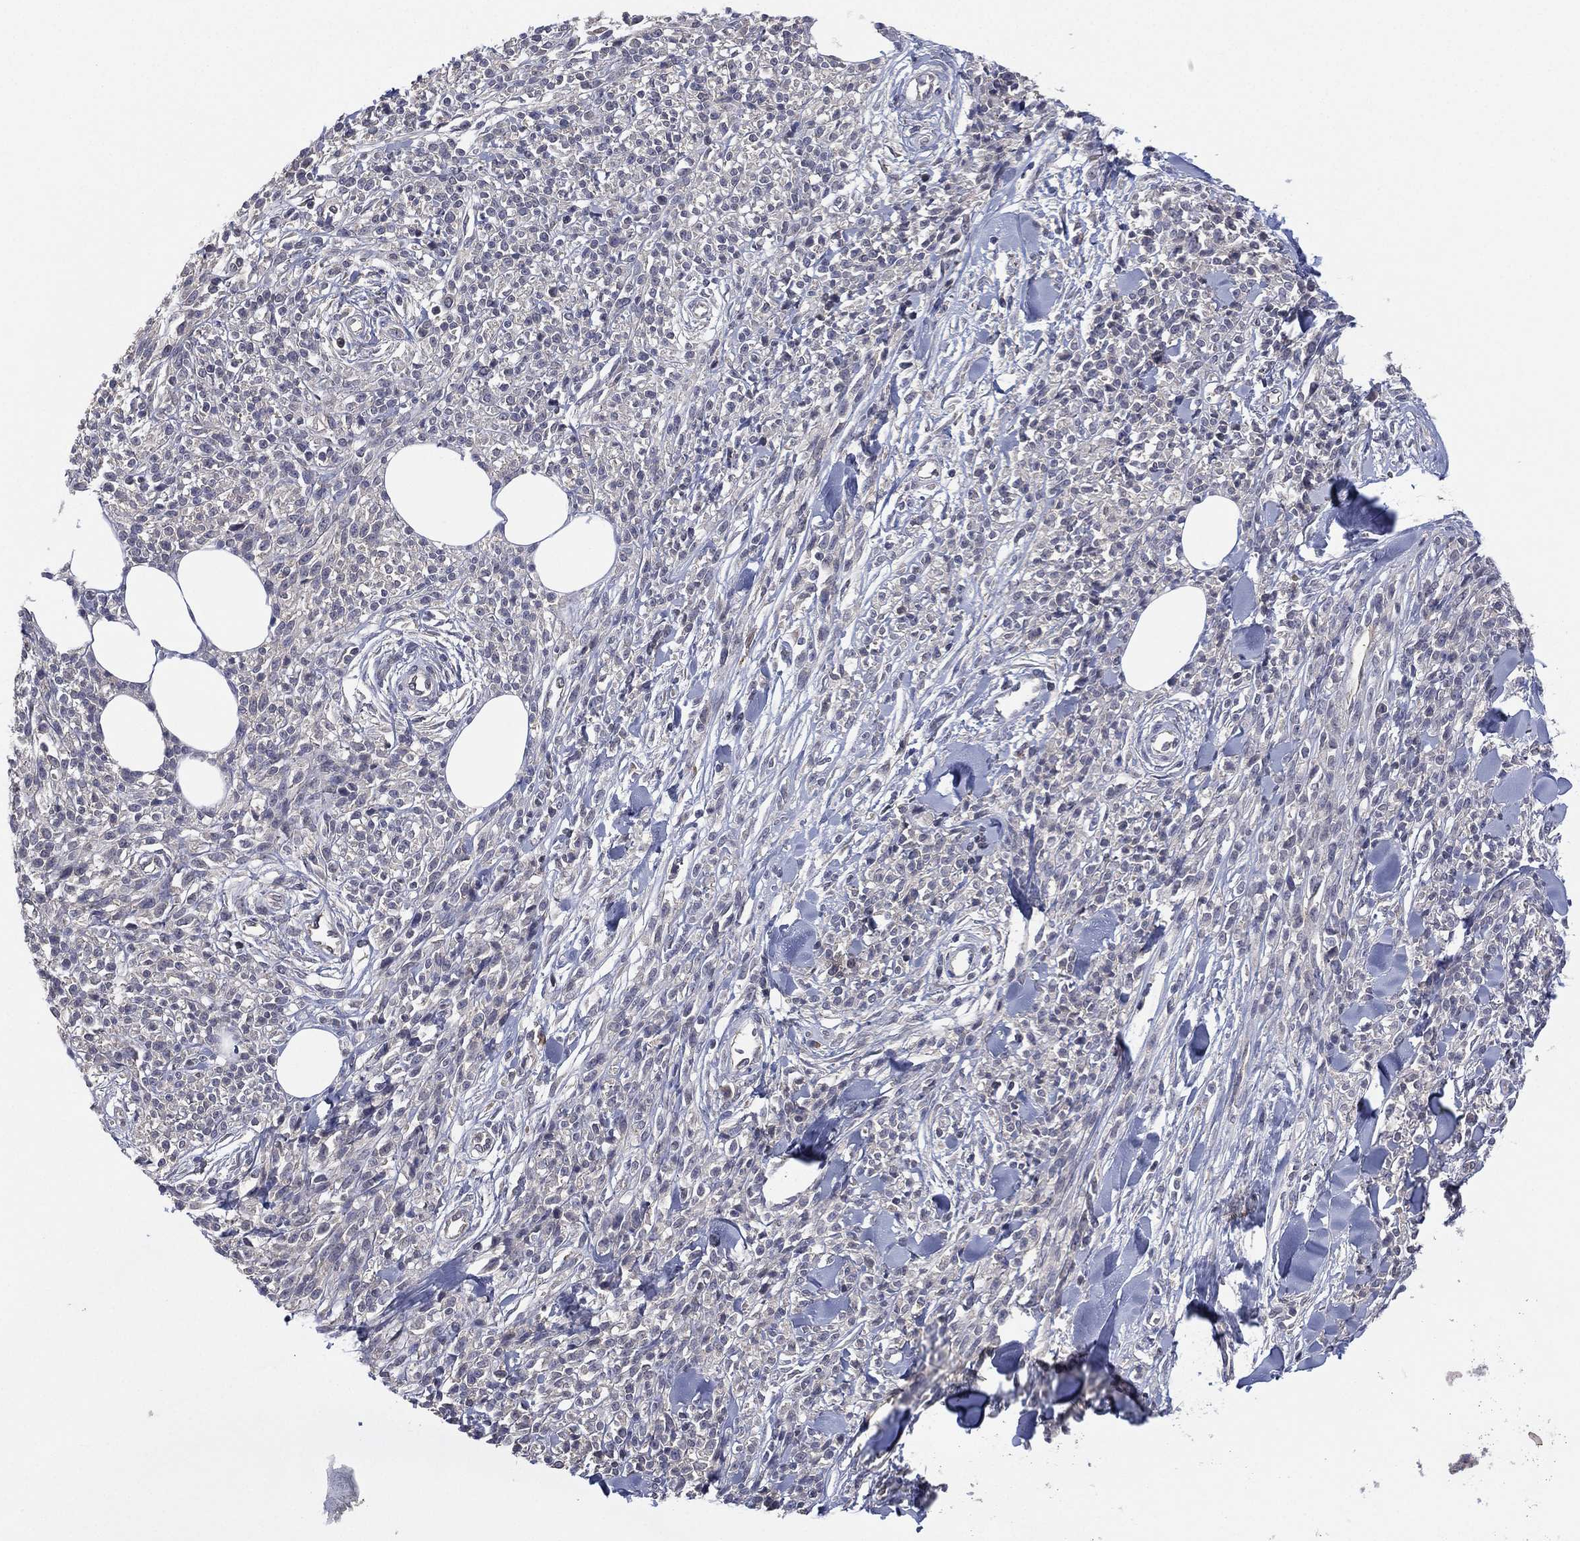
{"staining": {"intensity": "negative", "quantity": "none", "location": "none"}, "tissue": "melanoma", "cell_type": "Tumor cells", "image_type": "cancer", "snomed": [{"axis": "morphology", "description": "Malignant melanoma, NOS"}, {"axis": "topography", "description": "Skin"}, {"axis": "topography", "description": "Skin of trunk"}], "caption": "High magnification brightfield microscopy of malignant melanoma stained with DAB (3,3'-diaminobenzidine) (brown) and counterstained with hematoxylin (blue): tumor cells show no significant positivity. Nuclei are stained in blue.", "gene": "MPP7", "patient": {"sex": "male", "age": 74}}